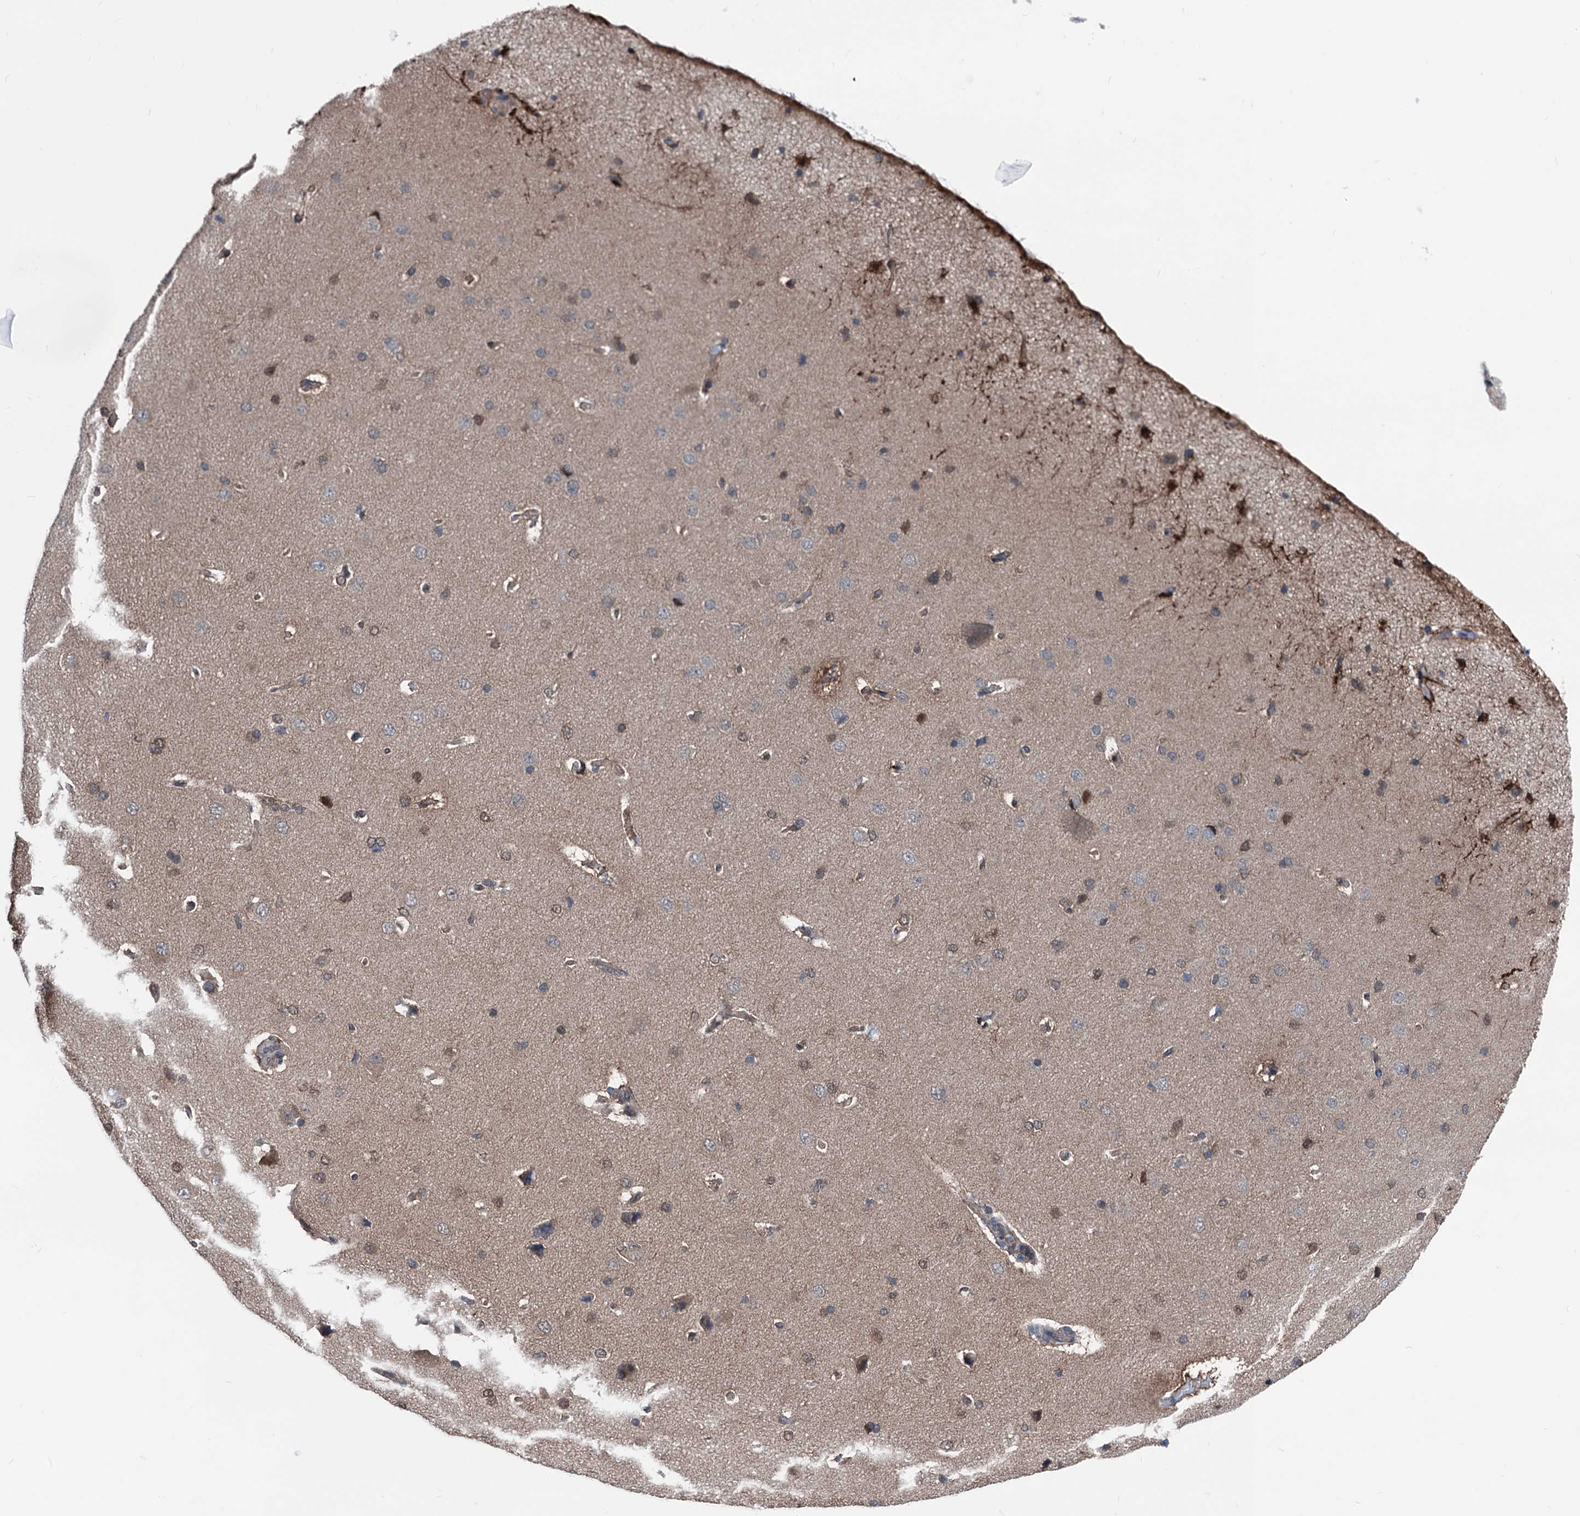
{"staining": {"intensity": "weak", "quantity": "25%-75%", "location": "cytoplasmic/membranous"}, "tissue": "cerebral cortex", "cell_type": "Endothelial cells", "image_type": "normal", "snomed": [{"axis": "morphology", "description": "Normal tissue, NOS"}, {"axis": "topography", "description": "Cerebral cortex"}], "caption": "IHC of unremarkable human cerebral cortex displays low levels of weak cytoplasmic/membranous expression in approximately 25%-75% of endothelial cells. (Stains: DAB in brown, nuclei in blue, Microscopy: brightfield microscopy at high magnification).", "gene": "GLO1", "patient": {"sex": "male", "age": 62}}